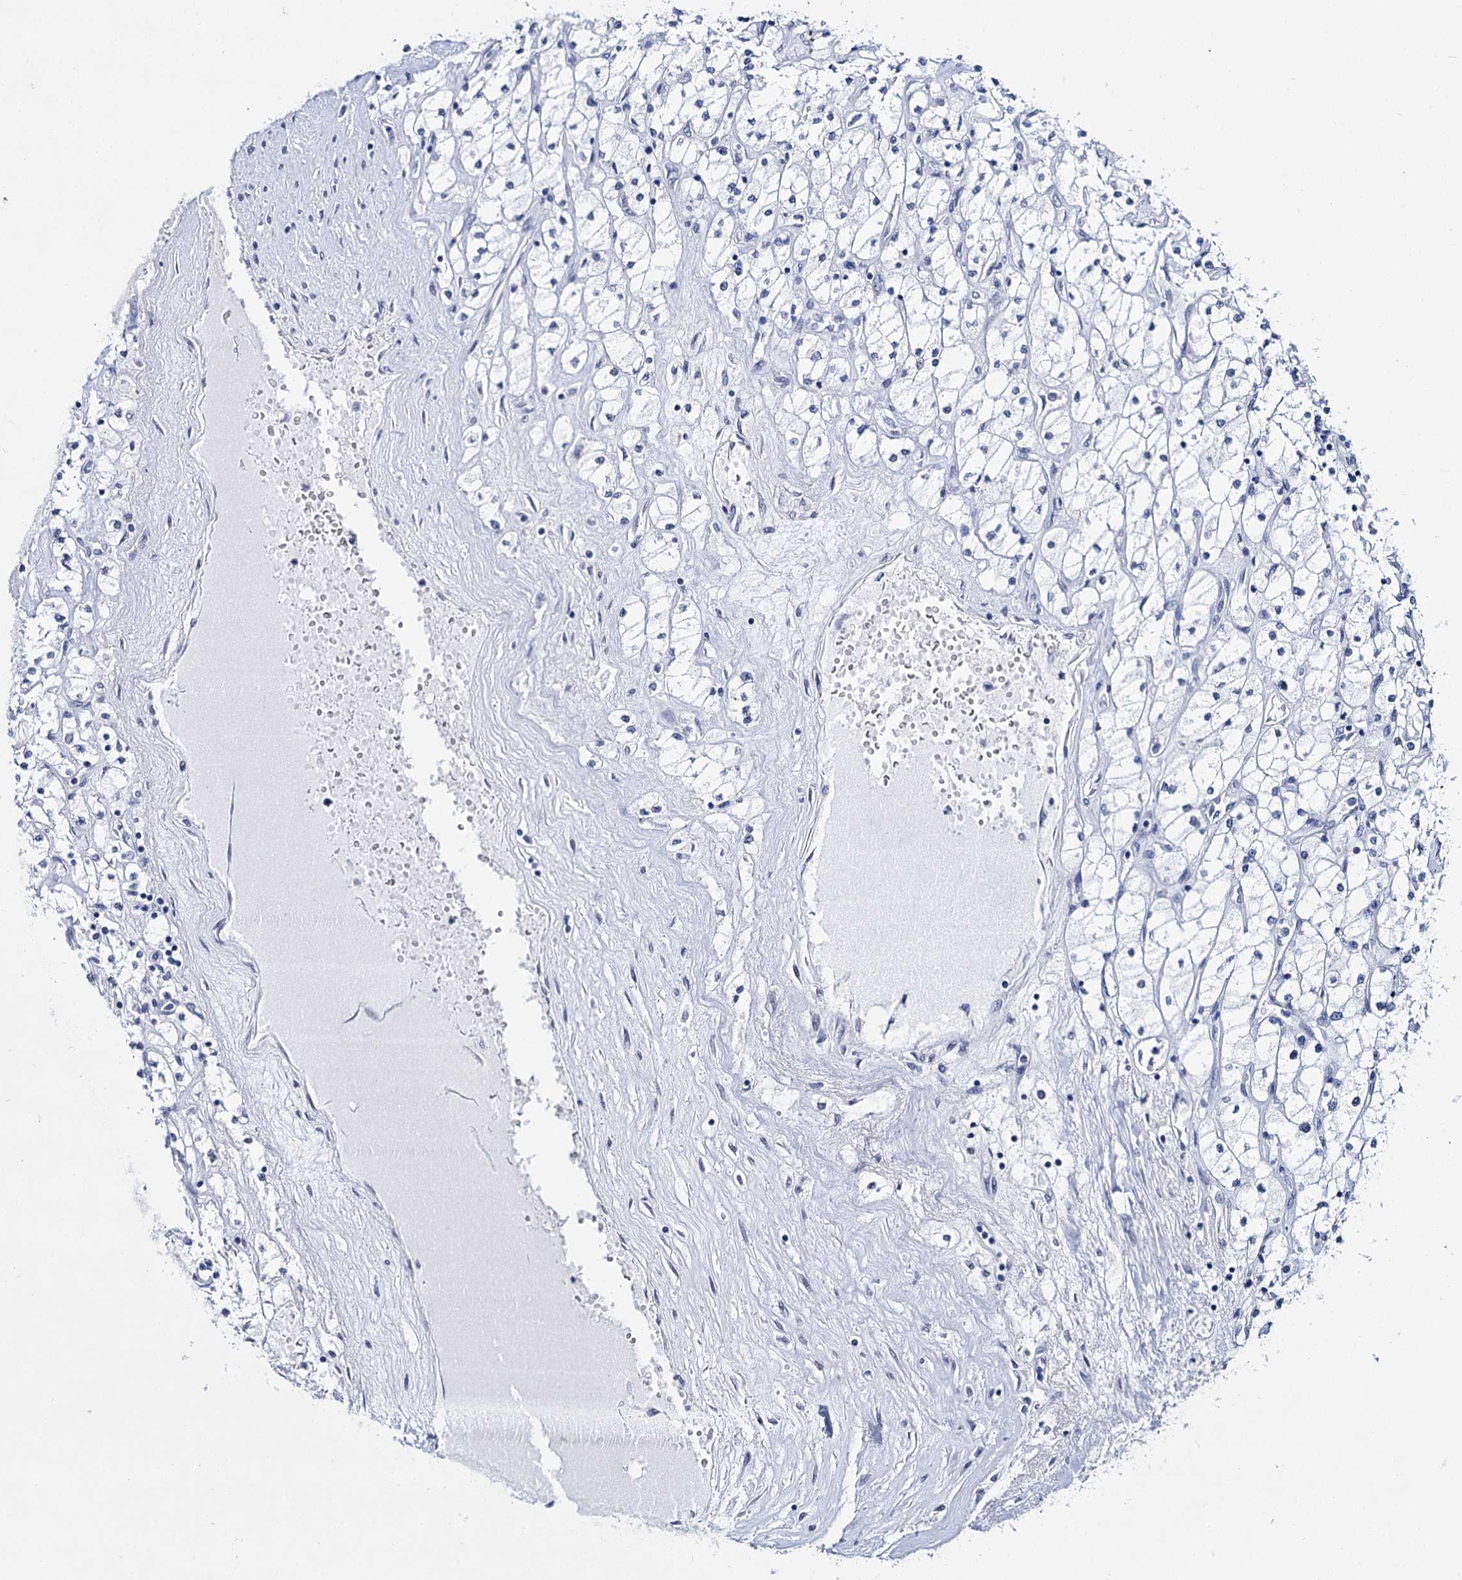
{"staining": {"intensity": "negative", "quantity": "none", "location": "none"}, "tissue": "renal cancer", "cell_type": "Tumor cells", "image_type": "cancer", "snomed": [{"axis": "morphology", "description": "Adenocarcinoma, NOS"}, {"axis": "topography", "description": "Kidney"}], "caption": "A high-resolution histopathology image shows IHC staining of renal cancer (adenocarcinoma), which exhibits no significant expression in tumor cells. (DAB (3,3'-diaminobenzidine) IHC visualized using brightfield microscopy, high magnification).", "gene": "MAGEA4", "patient": {"sex": "male", "age": 80}}